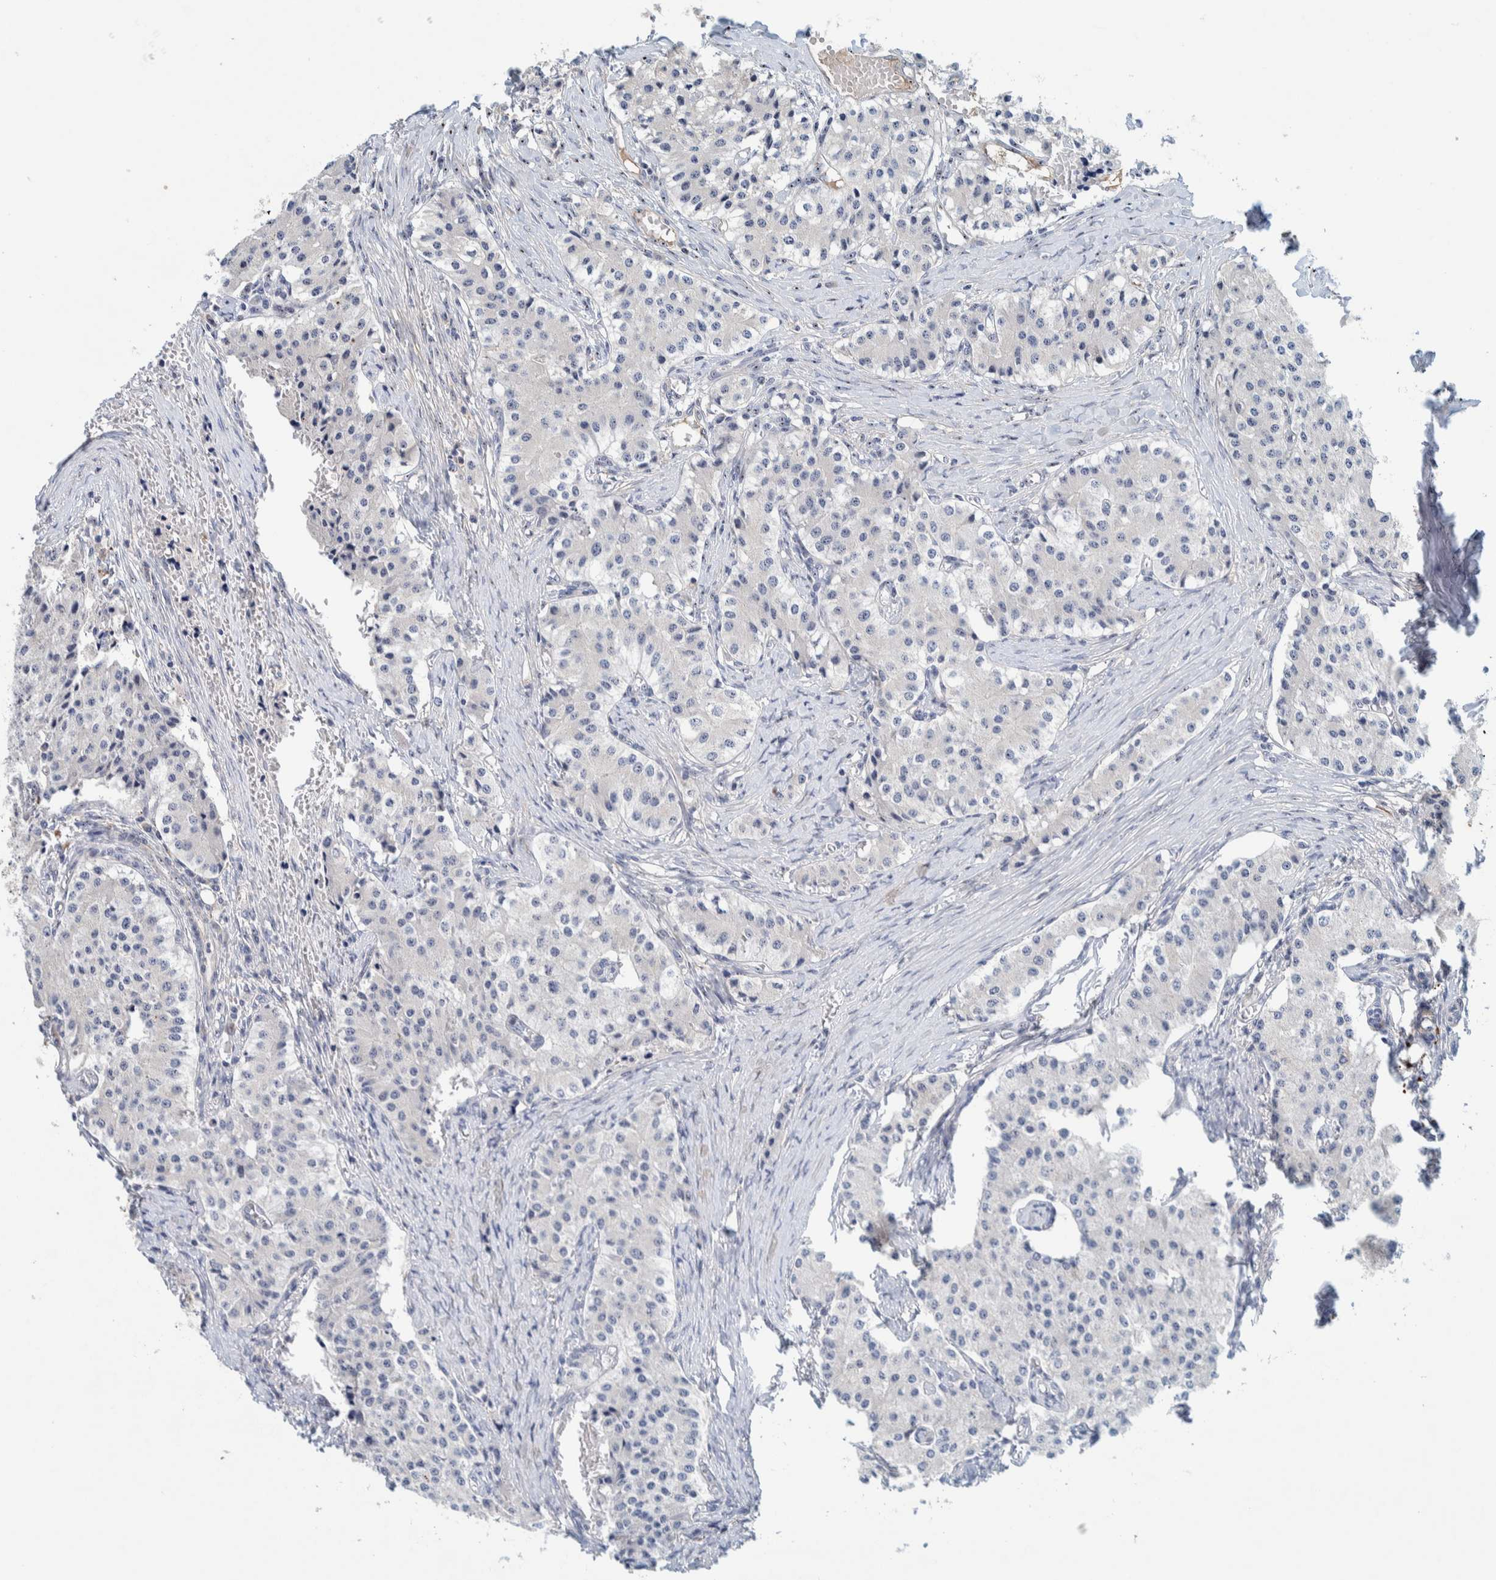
{"staining": {"intensity": "negative", "quantity": "none", "location": "none"}, "tissue": "carcinoid", "cell_type": "Tumor cells", "image_type": "cancer", "snomed": [{"axis": "morphology", "description": "Carcinoid, malignant, NOS"}, {"axis": "topography", "description": "Colon"}], "caption": "Tumor cells are negative for brown protein staining in carcinoid (malignant).", "gene": "NOL11", "patient": {"sex": "female", "age": 52}}